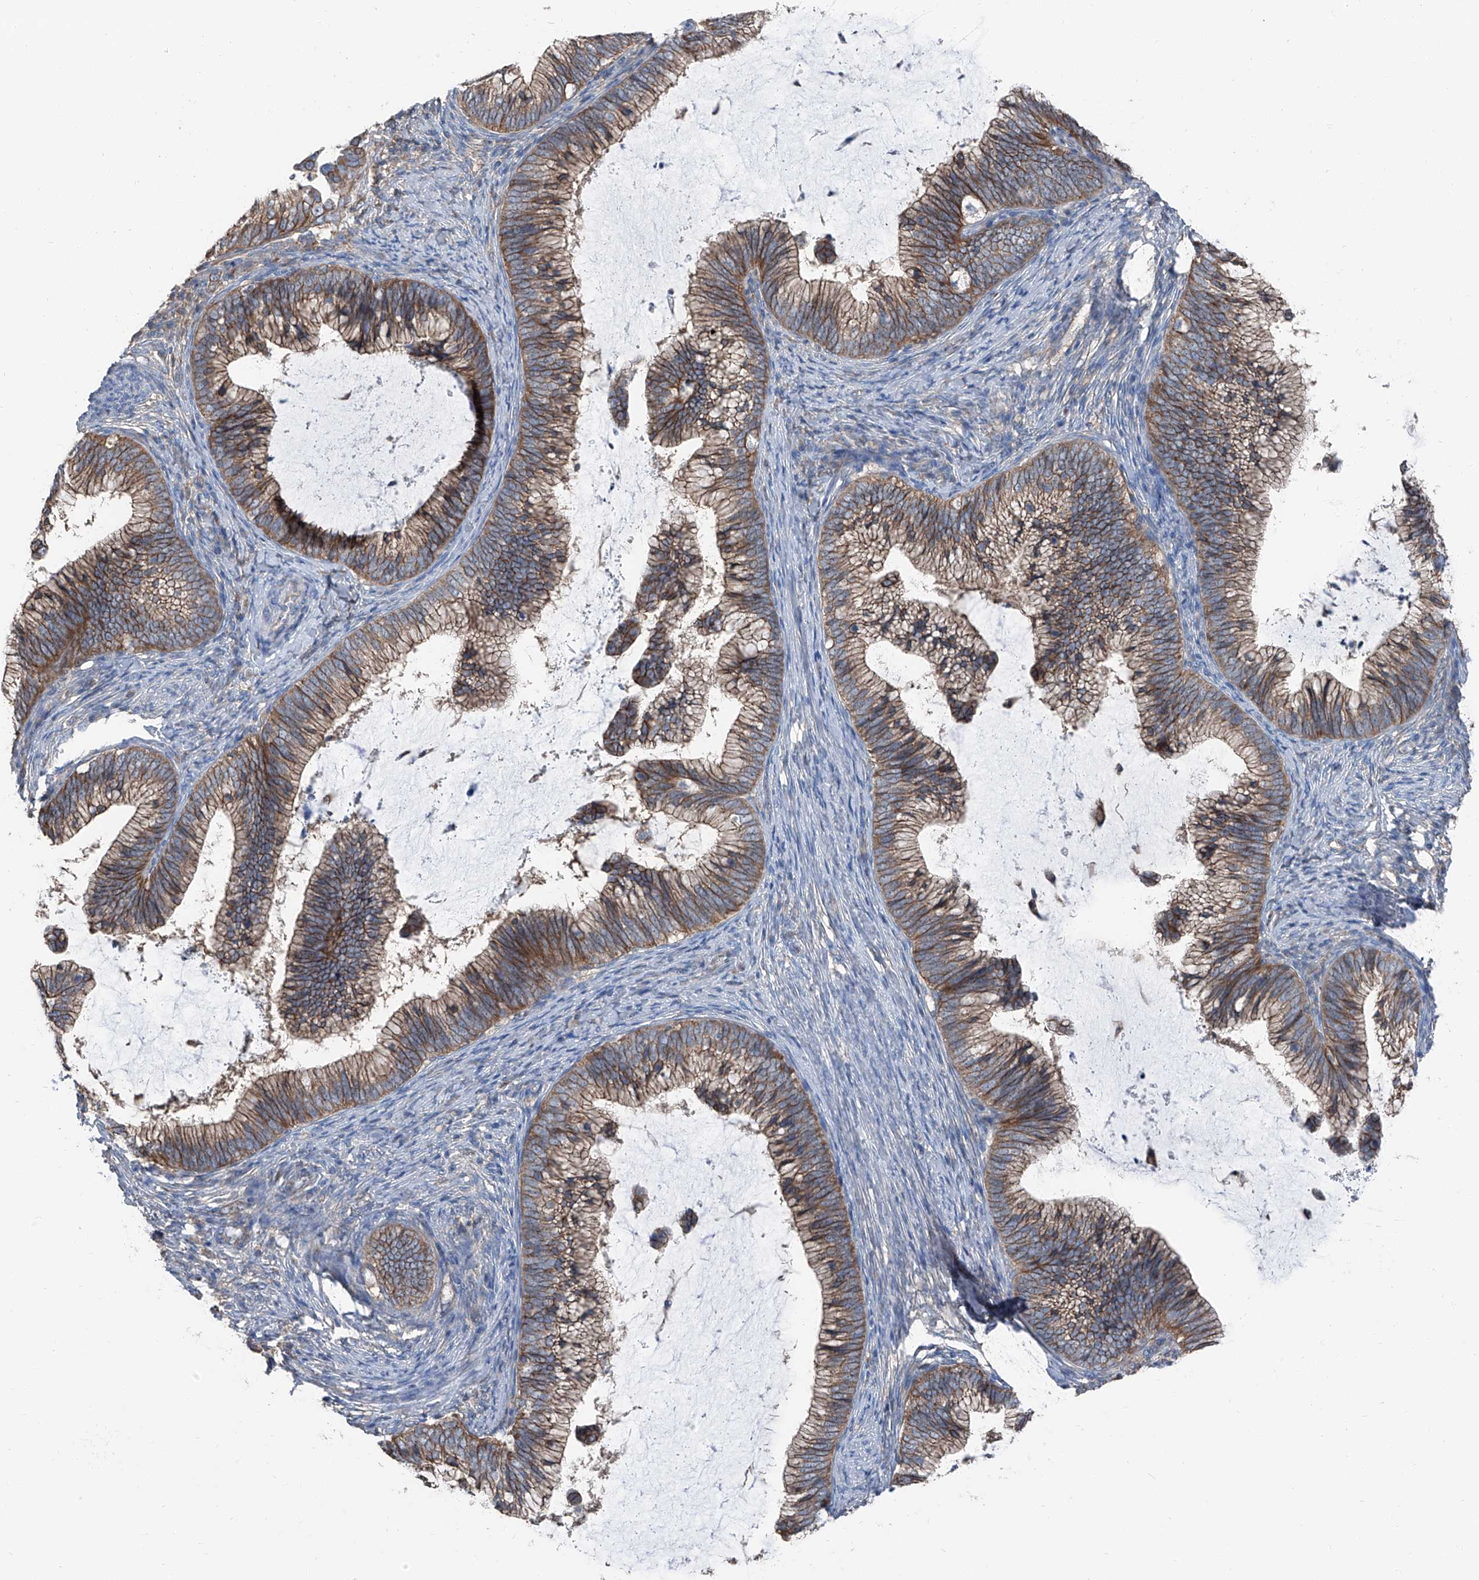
{"staining": {"intensity": "moderate", "quantity": ">75%", "location": "cytoplasmic/membranous"}, "tissue": "cervical cancer", "cell_type": "Tumor cells", "image_type": "cancer", "snomed": [{"axis": "morphology", "description": "Adenocarcinoma, NOS"}, {"axis": "topography", "description": "Cervix"}], "caption": "Adenocarcinoma (cervical) stained with a brown dye demonstrates moderate cytoplasmic/membranous positive expression in about >75% of tumor cells.", "gene": "GPR142", "patient": {"sex": "female", "age": 36}}